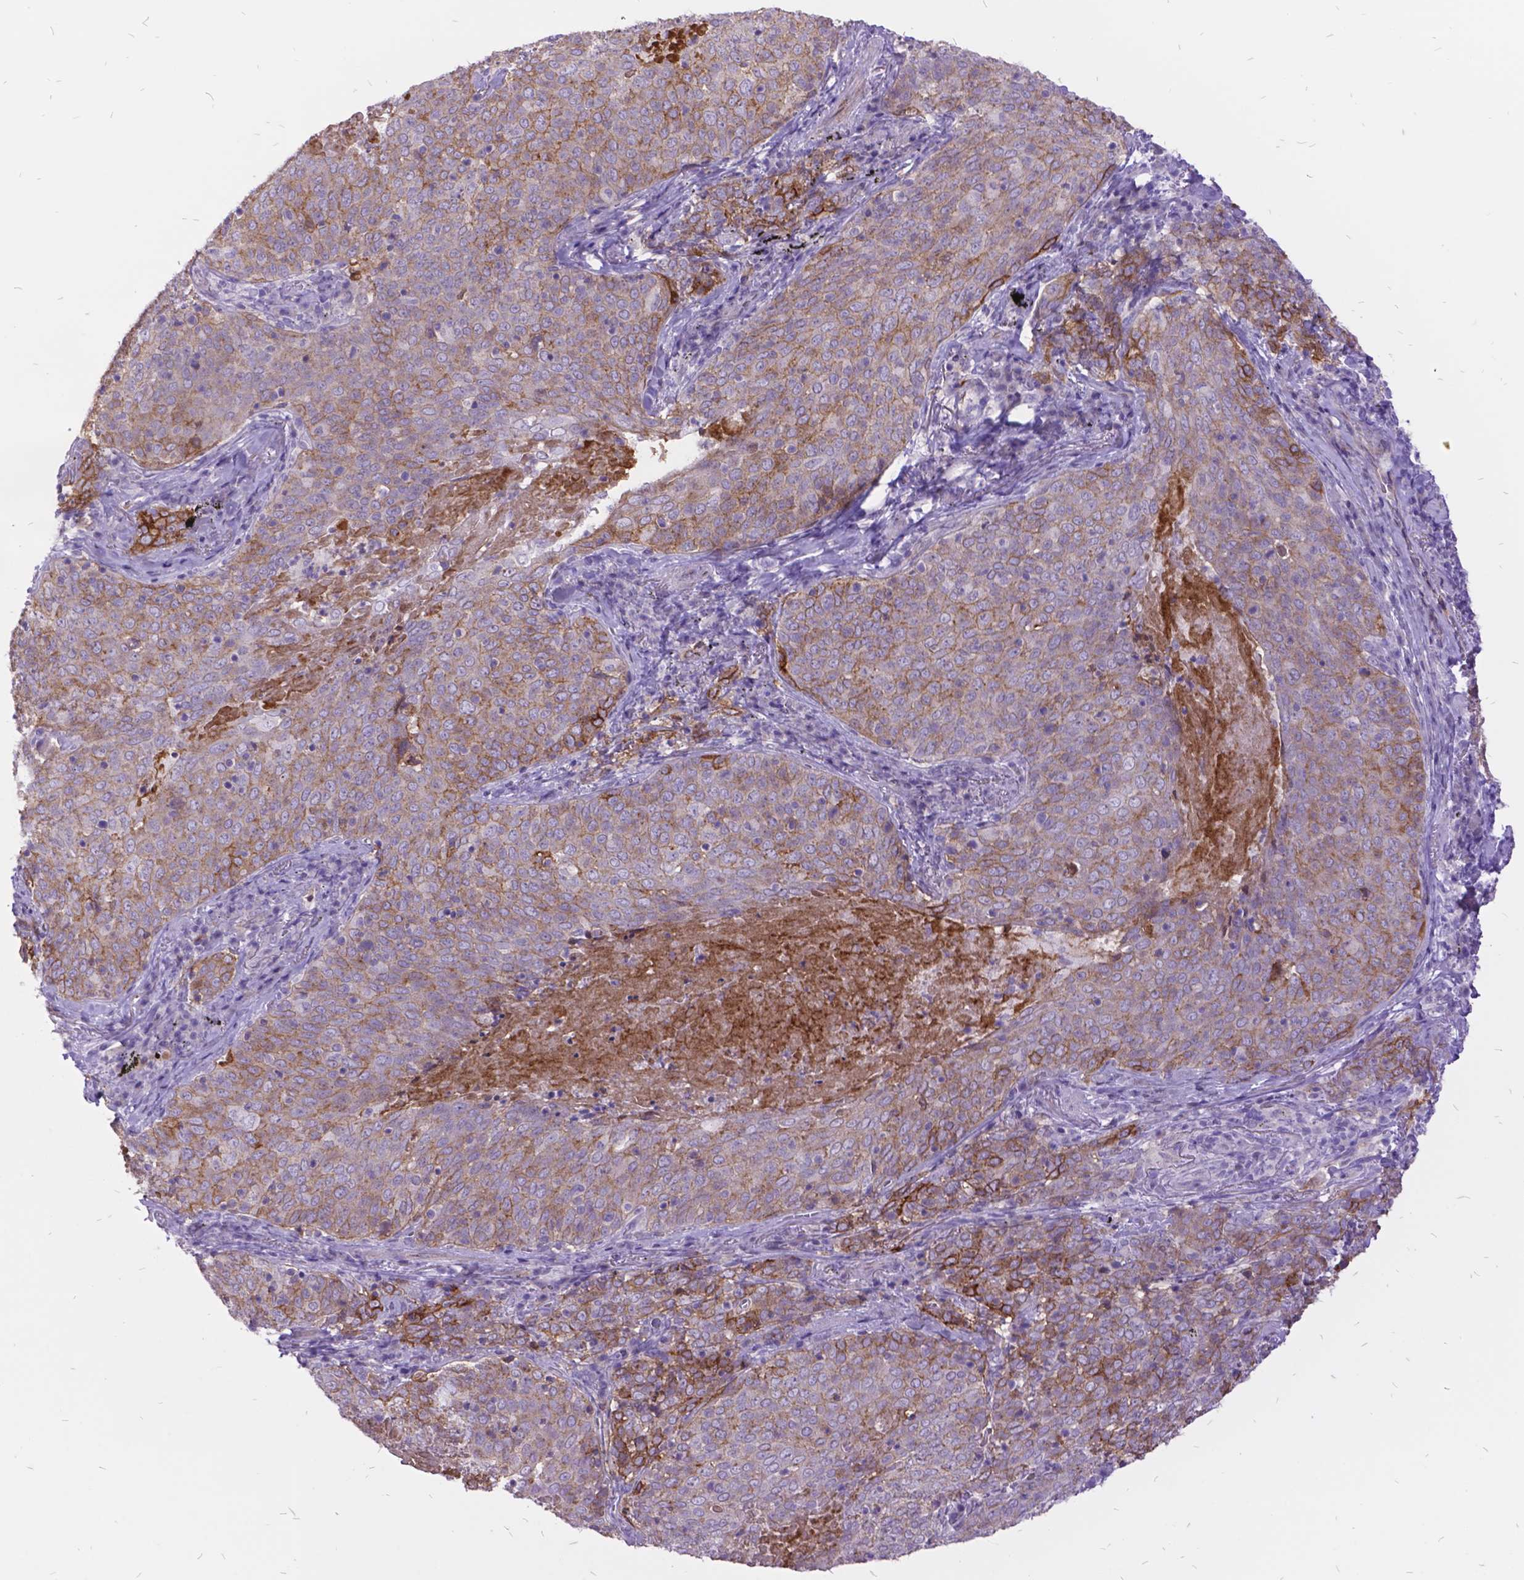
{"staining": {"intensity": "moderate", "quantity": "25%-75%", "location": "cytoplasmic/membranous"}, "tissue": "lung cancer", "cell_type": "Tumor cells", "image_type": "cancer", "snomed": [{"axis": "morphology", "description": "Squamous cell carcinoma, NOS"}, {"axis": "topography", "description": "Lung"}], "caption": "The micrograph shows a brown stain indicating the presence of a protein in the cytoplasmic/membranous of tumor cells in lung cancer.", "gene": "ITGB6", "patient": {"sex": "male", "age": 82}}